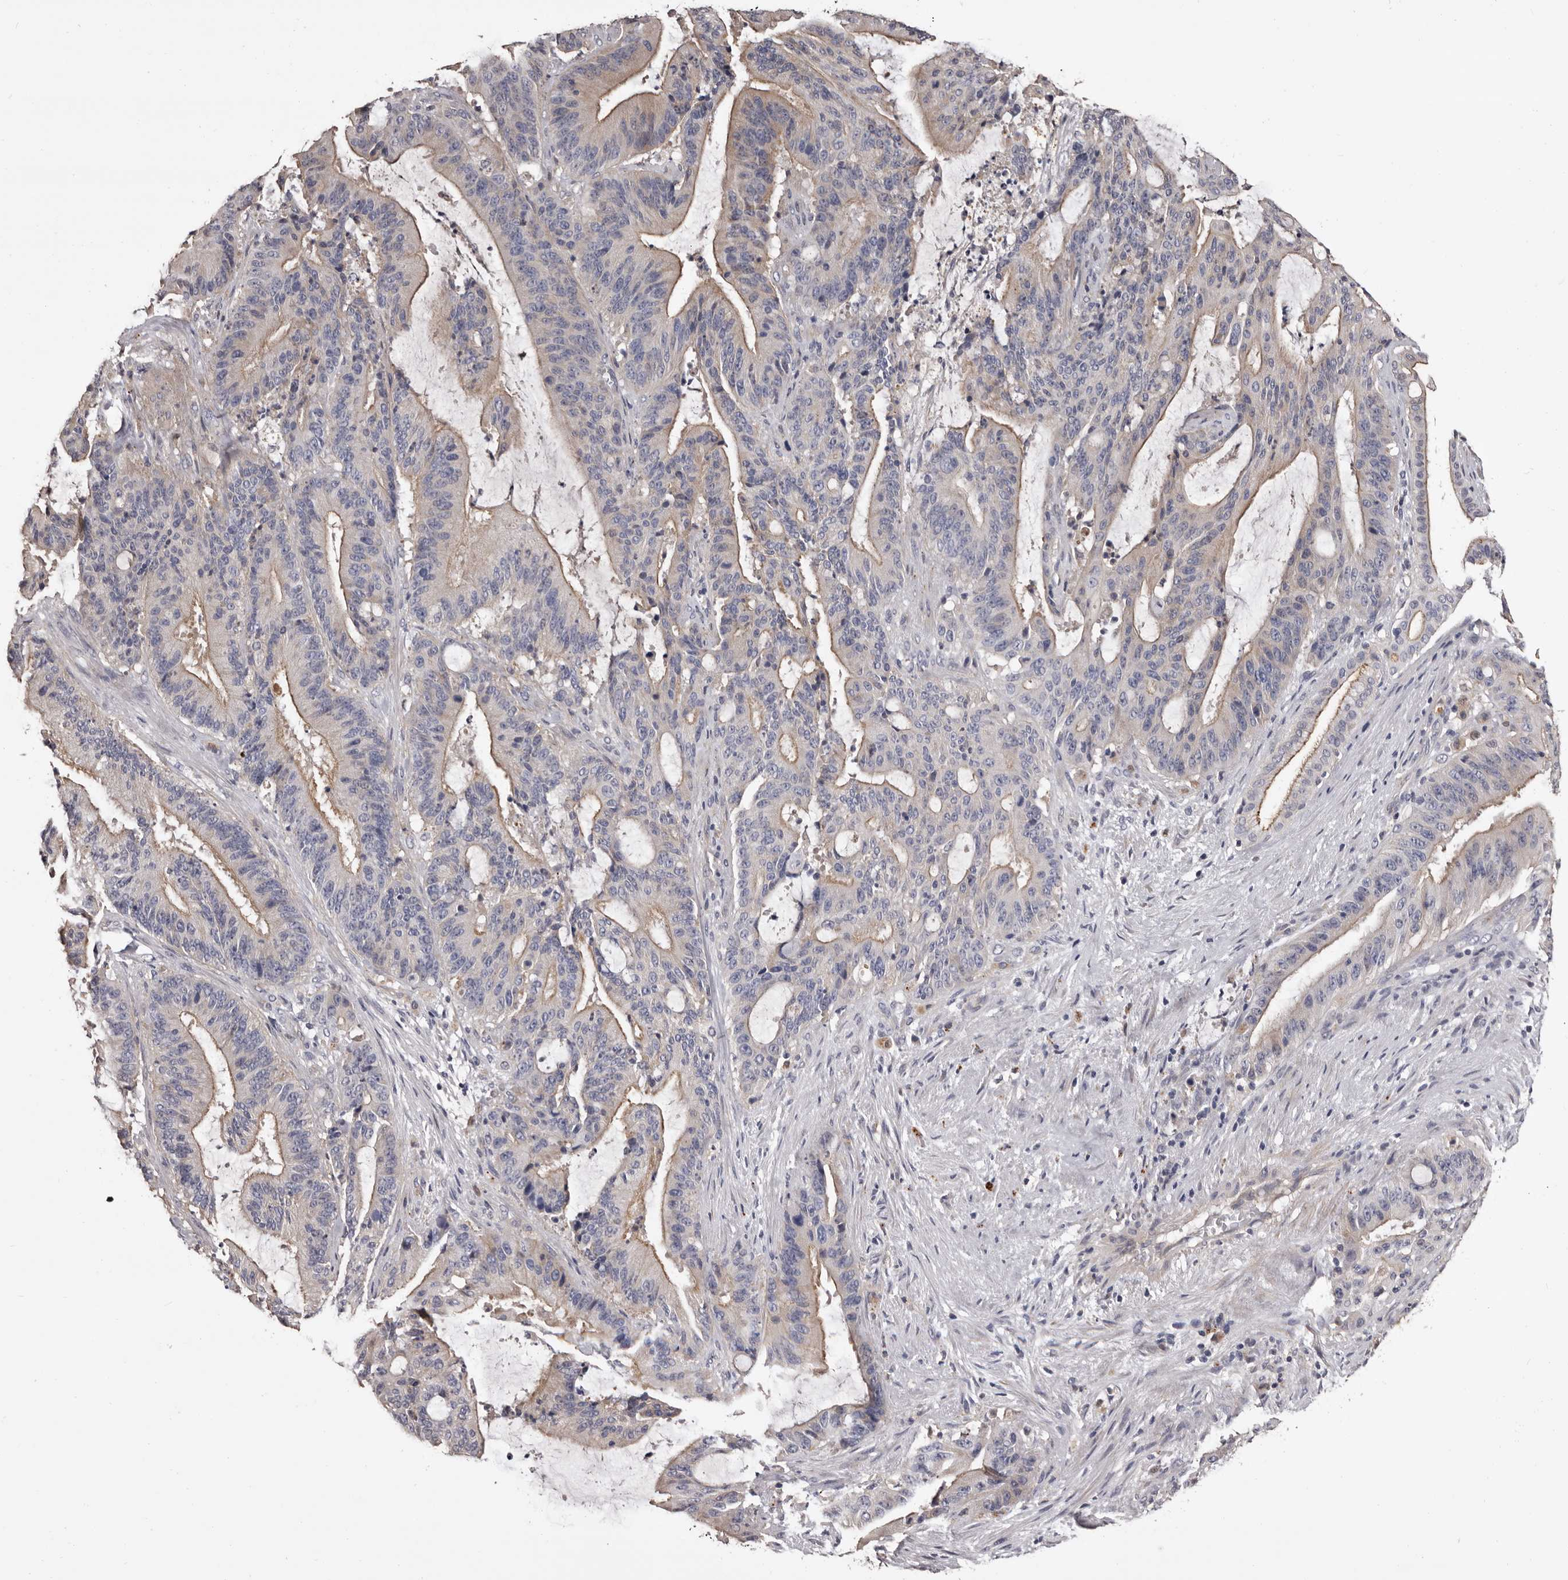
{"staining": {"intensity": "weak", "quantity": "25%-75%", "location": "cytoplasmic/membranous"}, "tissue": "liver cancer", "cell_type": "Tumor cells", "image_type": "cancer", "snomed": [{"axis": "morphology", "description": "Normal tissue, NOS"}, {"axis": "morphology", "description": "Cholangiocarcinoma"}, {"axis": "topography", "description": "Liver"}, {"axis": "topography", "description": "Peripheral nerve tissue"}], "caption": "Protein positivity by immunohistochemistry (IHC) shows weak cytoplasmic/membranous expression in approximately 25%-75% of tumor cells in liver cholangiocarcinoma.", "gene": "SLC10A4", "patient": {"sex": "female", "age": 73}}